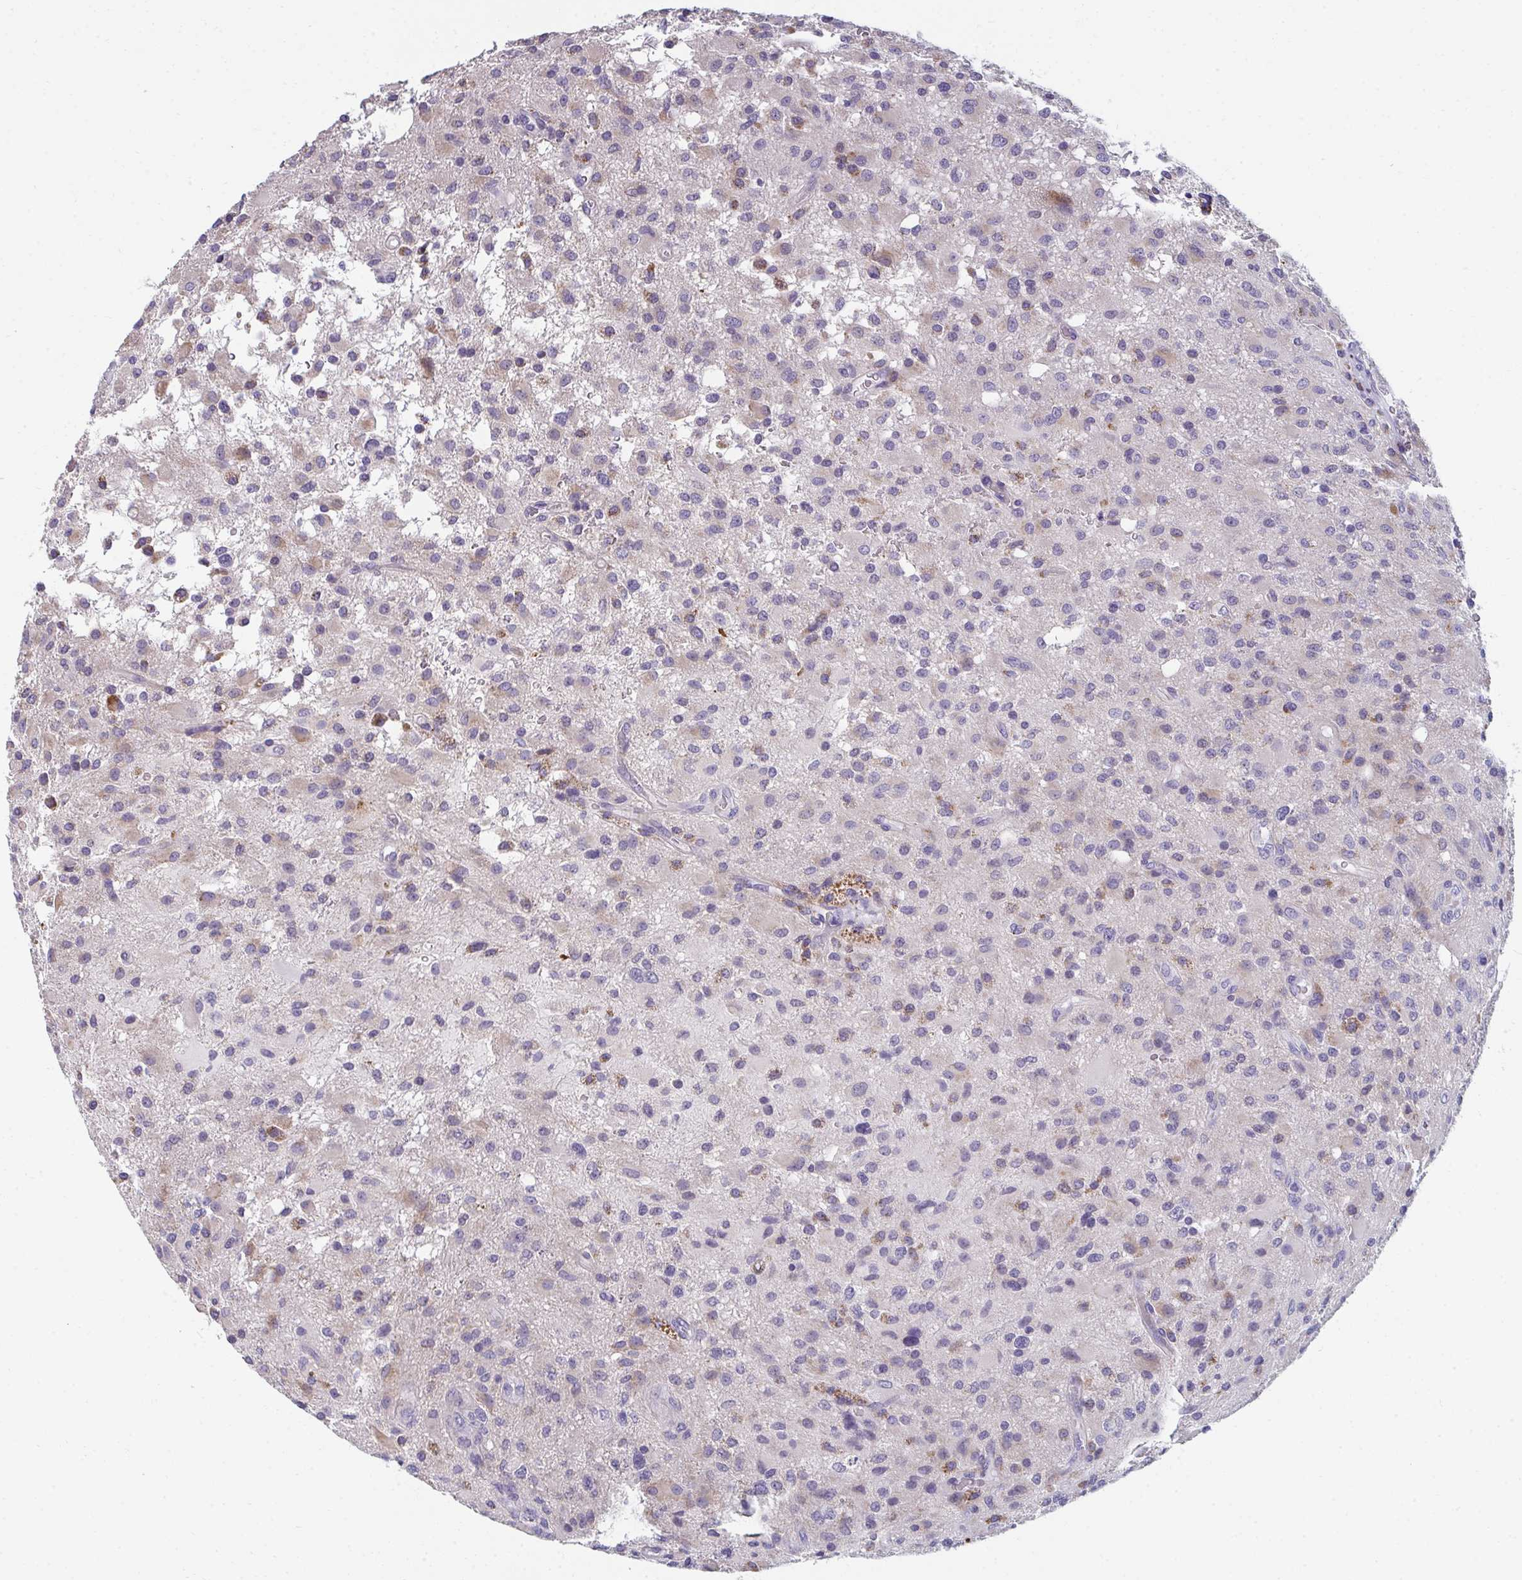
{"staining": {"intensity": "moderate", "quantity": "<25%", "location": "cytoplasmic/membranous"}, "tissue": "glioma", "cell_type": "Tumor cells", "image_type": "cancer", "snomed": [{"axis": "morphology", "description": "Glioma, malignant, High grade"}, {"axis": "topography", "description": "Brain"}], "caption": "An image showing moderate cytoplasmic/membranous positivity in about <25% of tumor cells in glioma, as visualized by brown immunohistochemical staining.", "gene": "EIF1AD", "patient": {"sex": "male", "age": 53}}